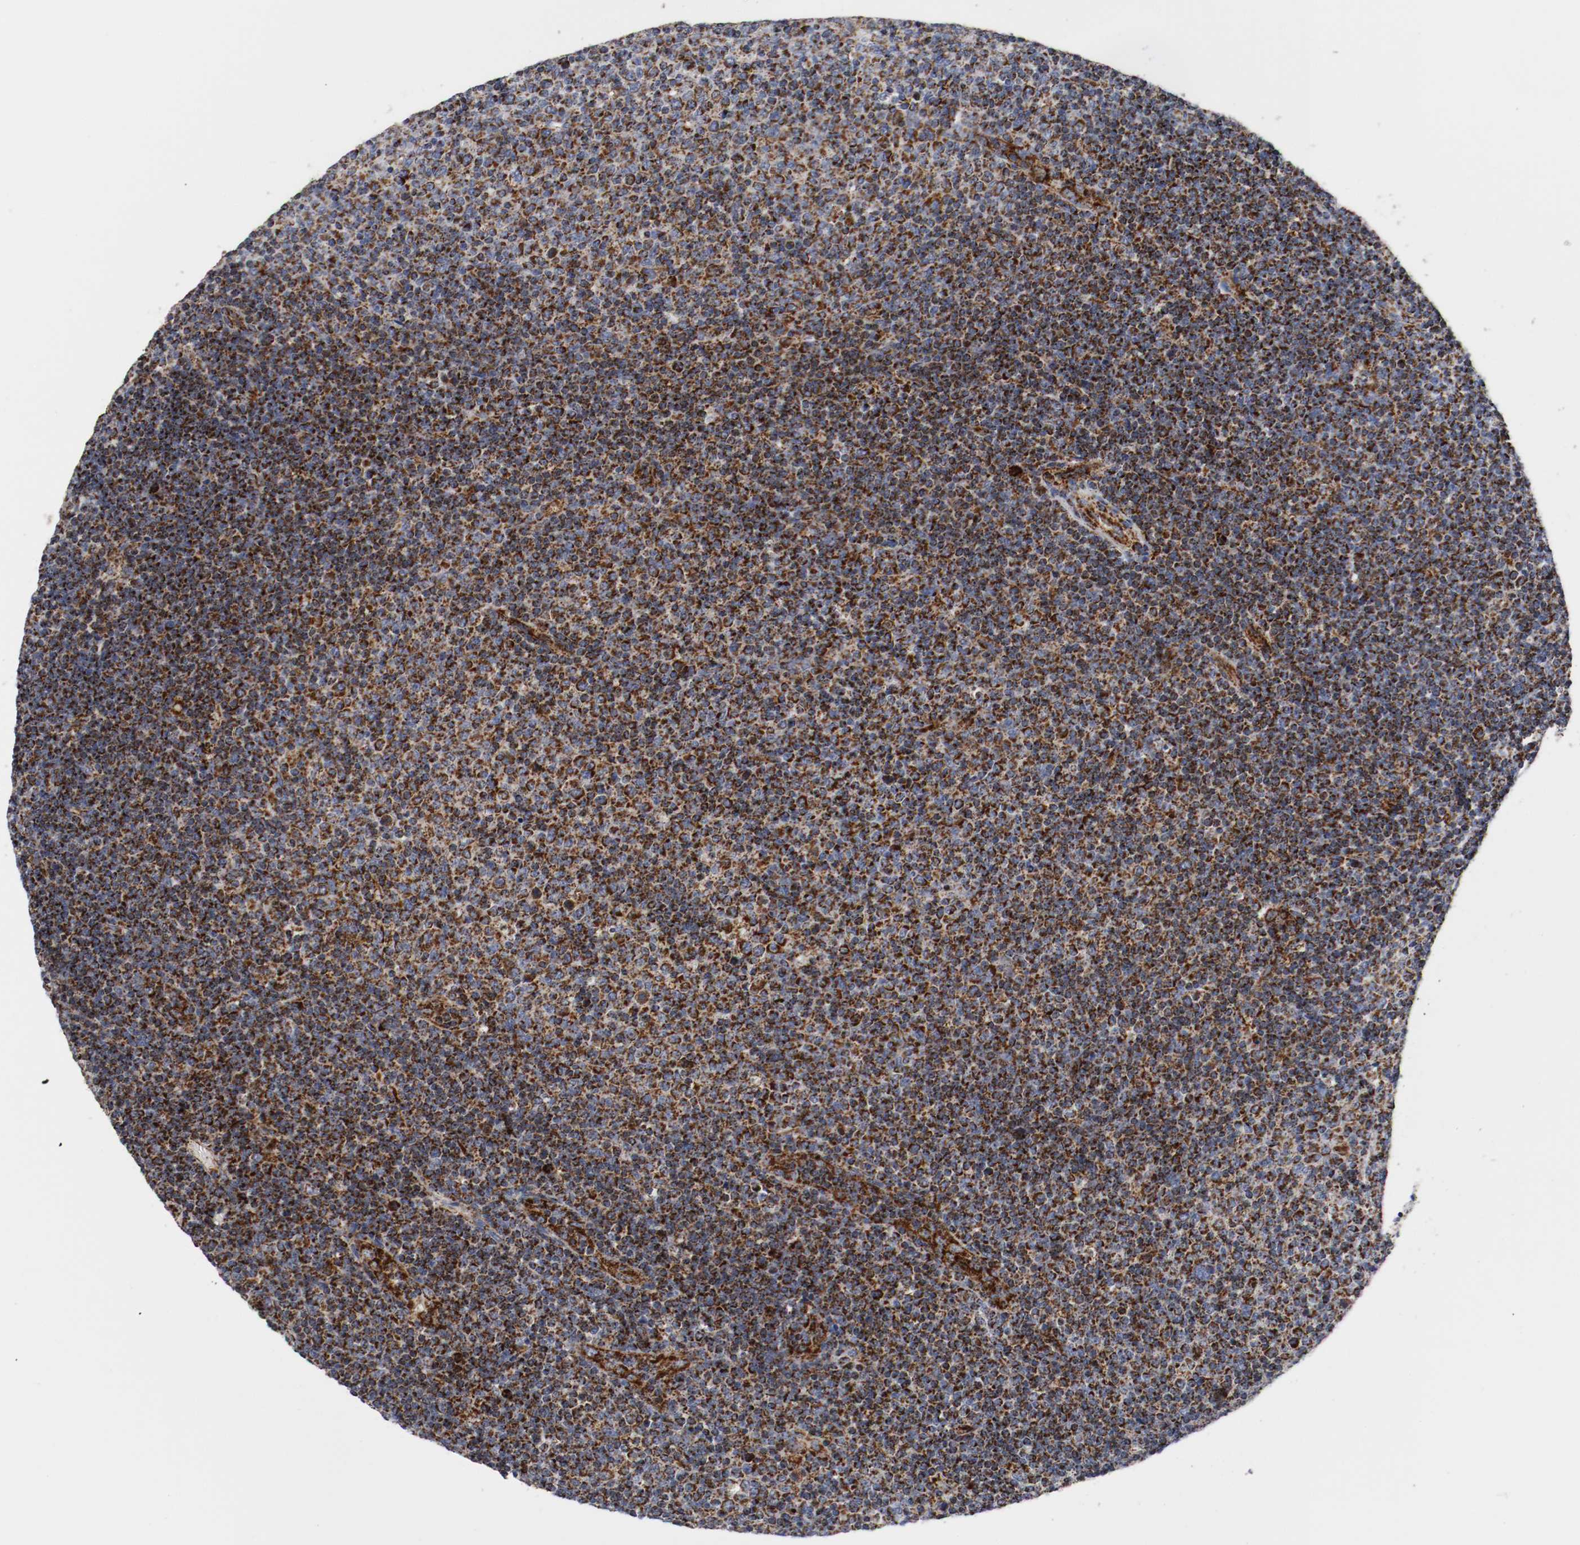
{"staining": {"intensity": "strong", "quantity": ">75%", "location": "cytoplasmic/membranous"}, "tissue": "lymphoma", "cell_type": "Tumor cells", "image_type": "cancer", "snomed": [{"axis": "morphology", "description": "Malignant lymphoma, non-Hodgkin's type, Low grade"}, {"axis": "topography", "description": "Lymph node"}], "caption": "Lymphoma was stained to show a protein in brown. There is high levels of strong cytoplasmic/membranous expression in about >75% of tumor cells.", "gene": "TUBD1", "patient": {"sex": "male", "age": 70}}